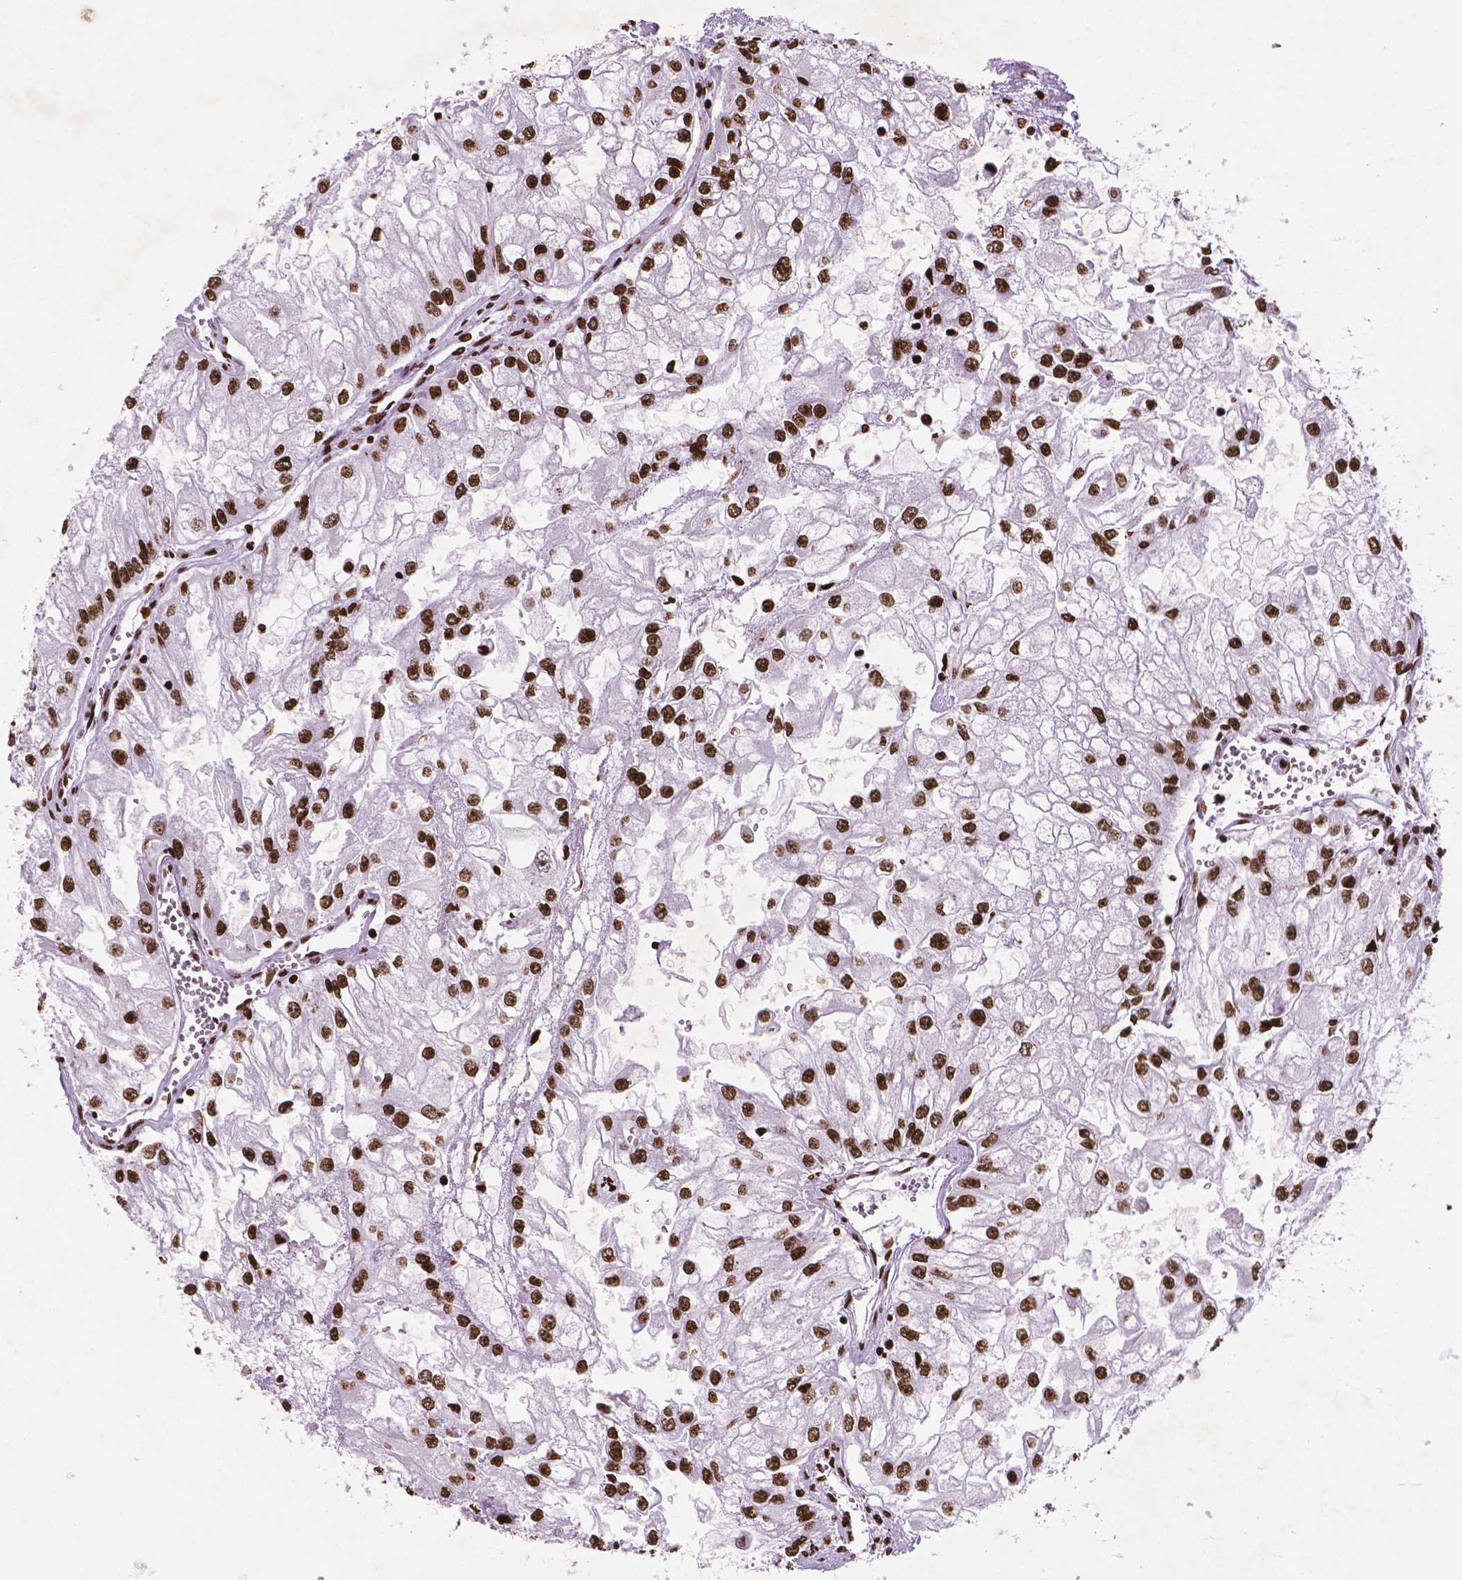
{"staining": {"intensity": "strong", "quantity": ">75%", "location": "nuclear"}, "tissue": "renal cancer", "cell_type": "Tumor cells", "image_type": "cancer", "snomed": [{"axis": "morphology", "description": "Adenocarcinoma, NOS"}, {"axis": "topography", "description": "Kidney"}], "caption": "DAB (3,3'-diaminobenzidine) immunohistochemical staining of human renal cancer (adenocarcinoma) reveals strong nuclear protein positivity in approximately >75% of tumor cells.", "gene": "TMEM250", "patient": {"sex": "male", "age": 59}}